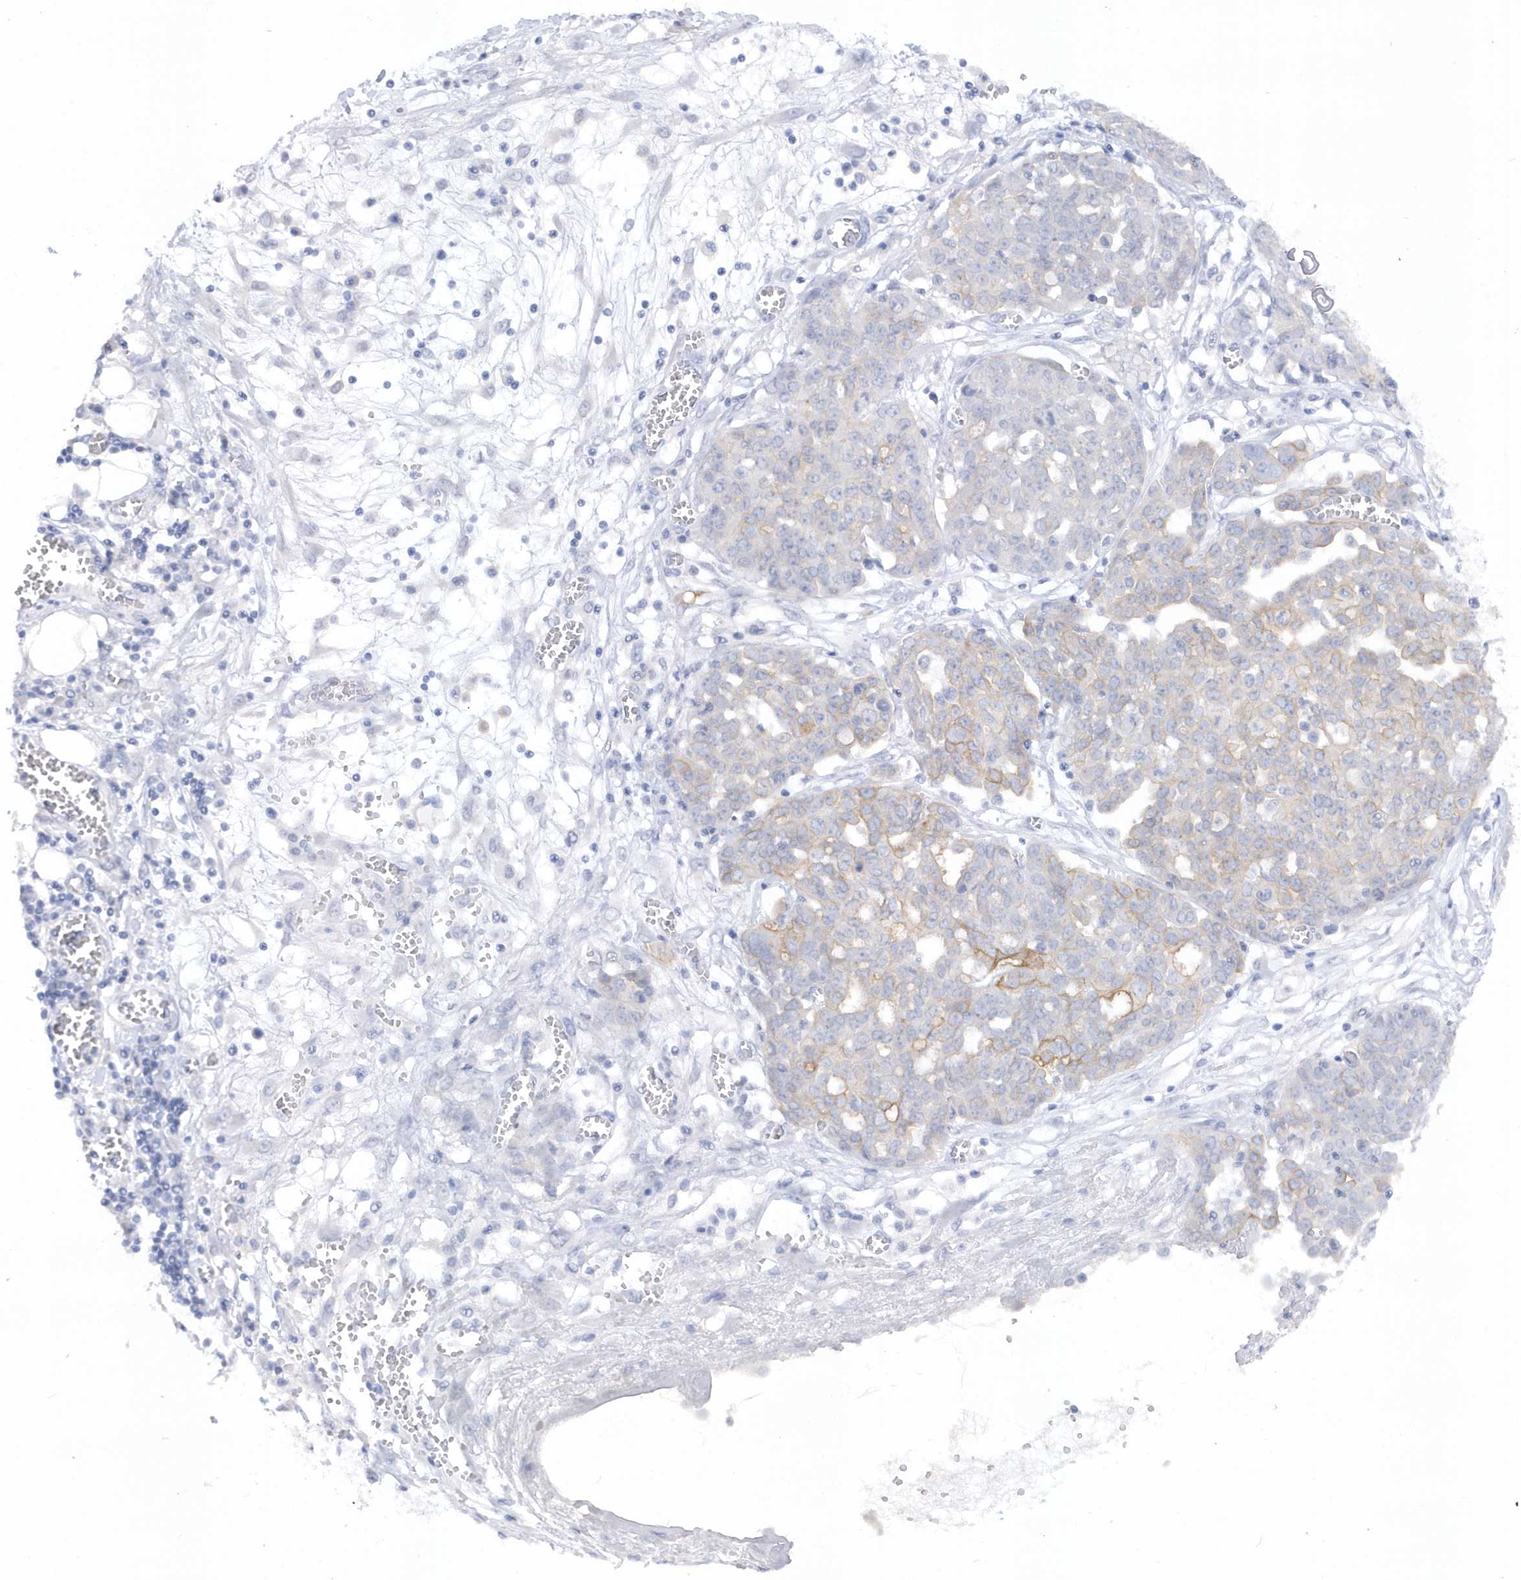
{"staining": {"intensity": "weak", "quantity": "<25%", "location": "cytoplasmic/membranous"}, "tissue": "ovarian cancer", "cell_type": "Tumor cells", "image_type": "cancer", "snomed": [{"axis": "morphology", "description": "Cystadenocarcinoma, serous, NOS"}, {"axis": "topography", "description": "Soft tissue"}, {"axis": "topography", "description": "Ovary"}], "caption": "DAB immunohistochemical staining of serous cystadenocarcinoma (ovarian) reveals no significant expression in tumor cells.", "gene": "RPE", "patient": {"sex": "female", "age": 57}}